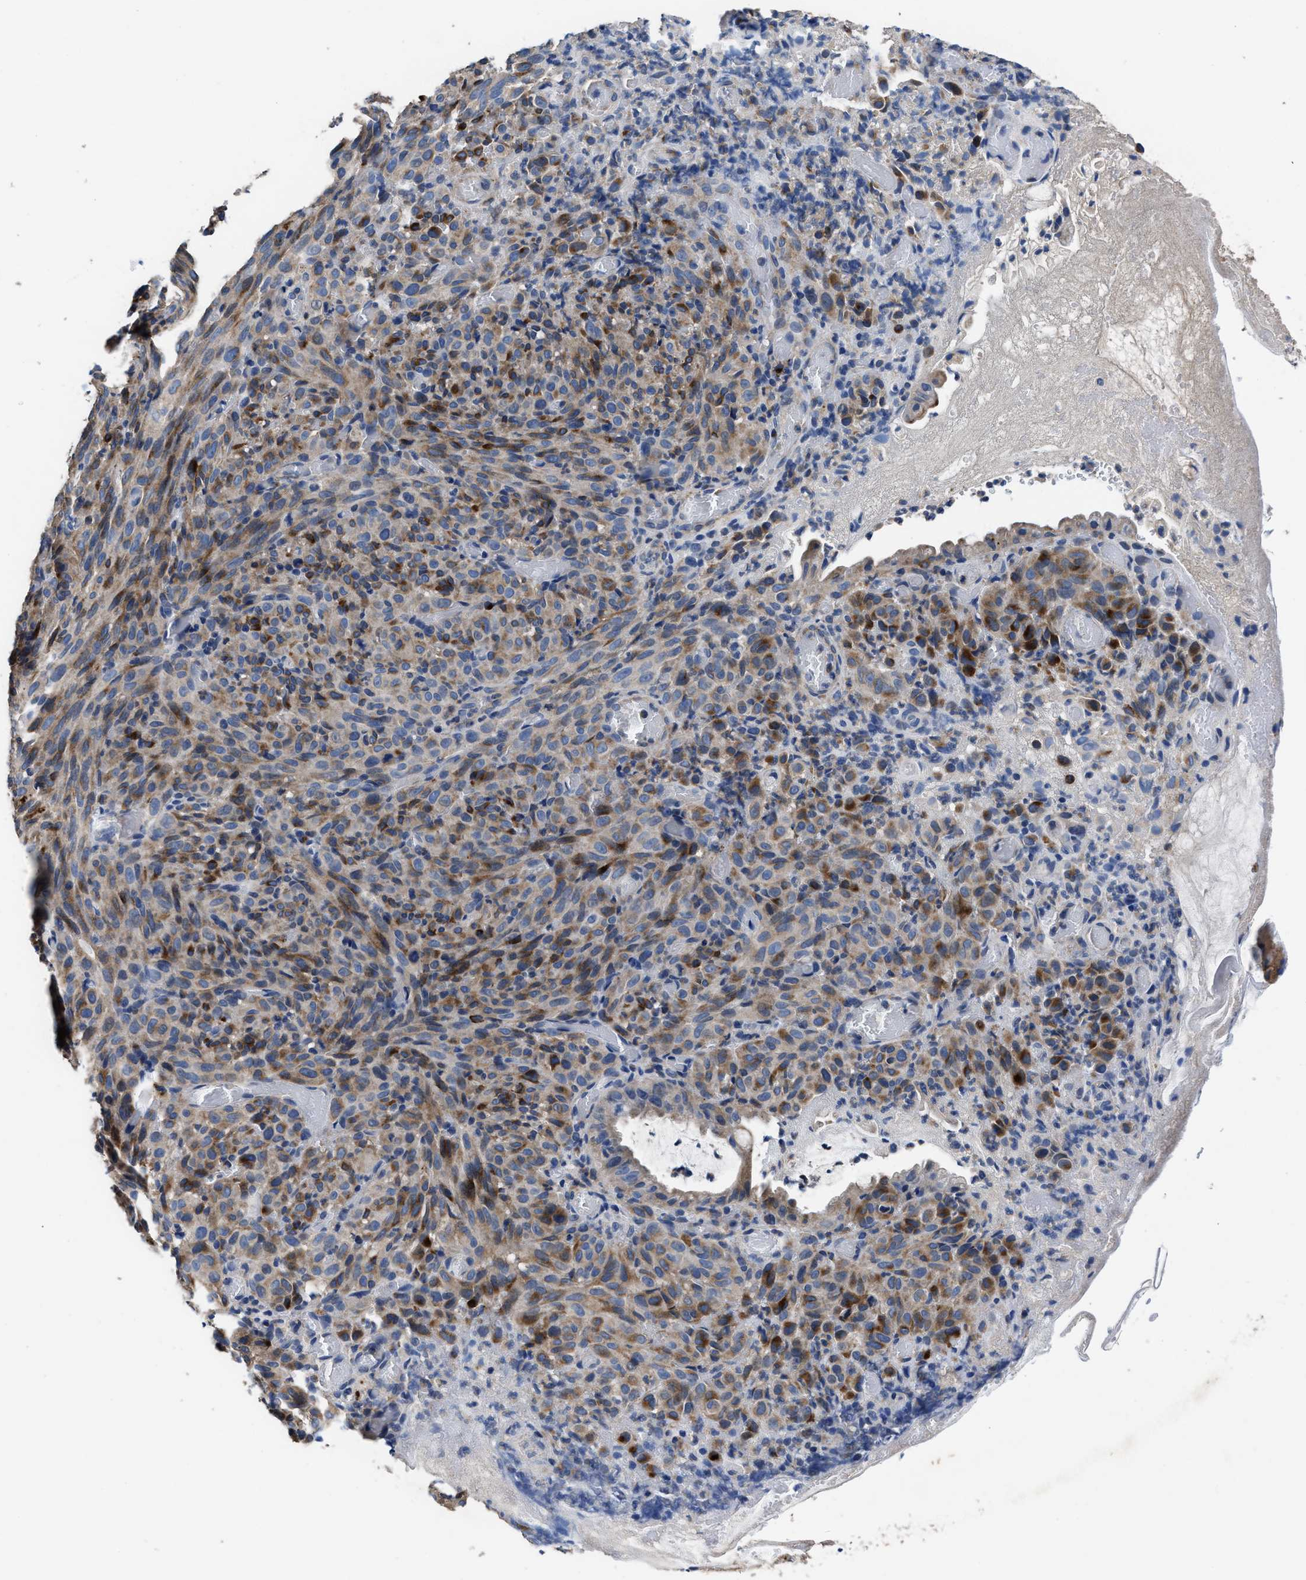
{"staining": {"intensity": "moderate", "quantity": ">75%", "location": "cytoplasmic/membranous"}, "tissue": "melanoma", "cell_type": "Tumor cells", "image_type": "cancer", "snomed": [{"axis": "morphology", "description": "Malignant melanoma, NOS"}, {"axis": "topography", "description": "Rectum"}], "caption": "Immunohistochemical staining of human malignant melanoma displays moderate cytoplasmic/membranous protein staining in approximately >75% of tumor cells.", "gene": "UBR4", "patient": {"sex": "female", "age": 81}}